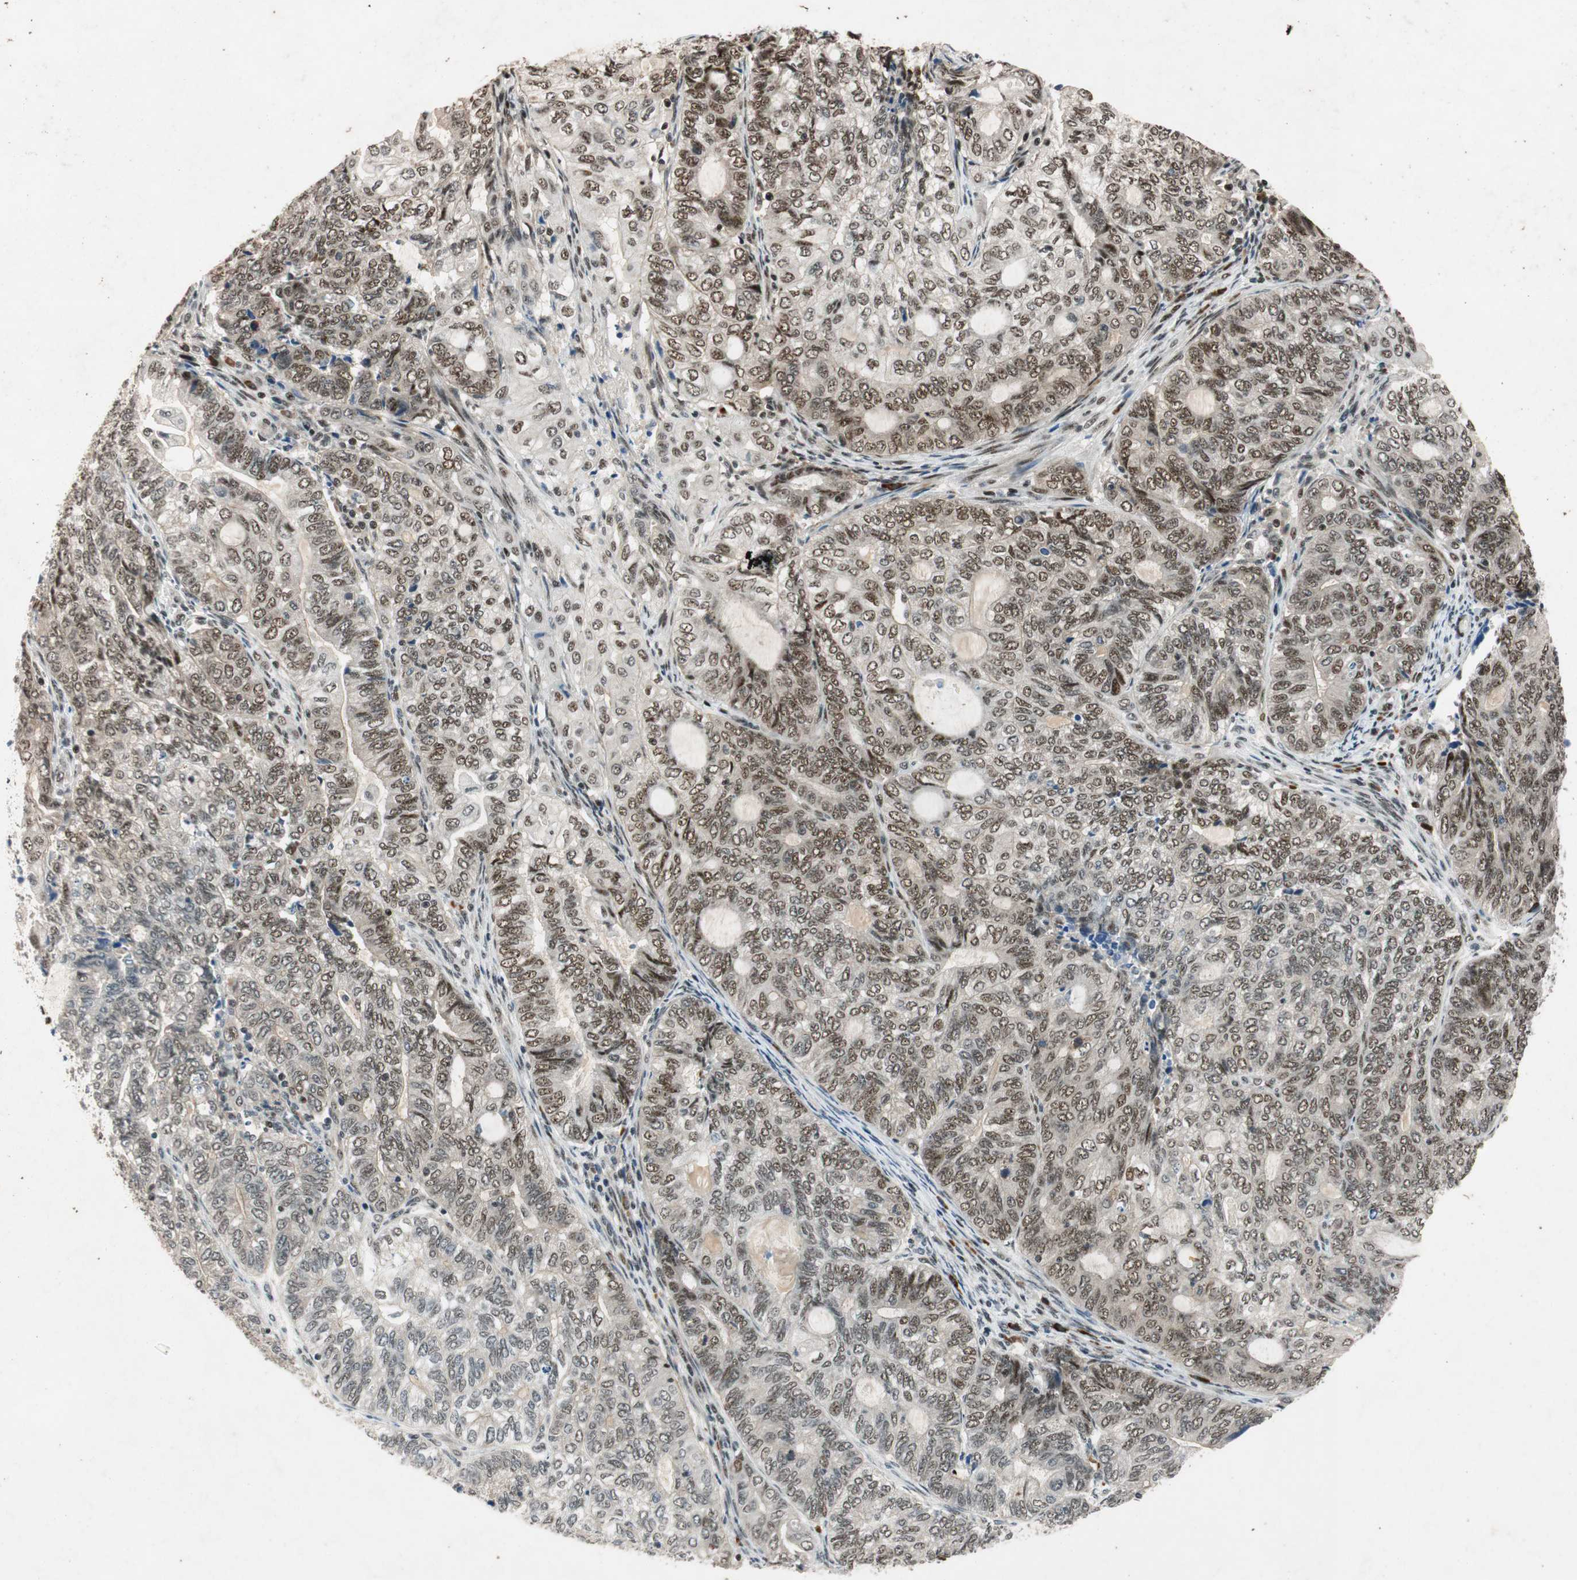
{"staining": {"intensity": "moderate", "quantity": ">75%", "location": "nuclear"}, "tissue": "endometrial cancer", "cell_type": "Tumor cells", "image_type": "cancer", "snomed": [{"axis": "morphology", "description": "Adenocarcinoma, NOS"}, {"axis": "topography", "description": "Uterus"}, {"axis": "topography", "description": "Endometrium"}], "caption": "This micrograph reveals IHC staining of human endometrial cancer (adenocarcinoma), with medium moderate nuclear expression in about >75% of tumor cells.", "gene": "NCBP3", "patient": {"sex": "female", "age": 70}}